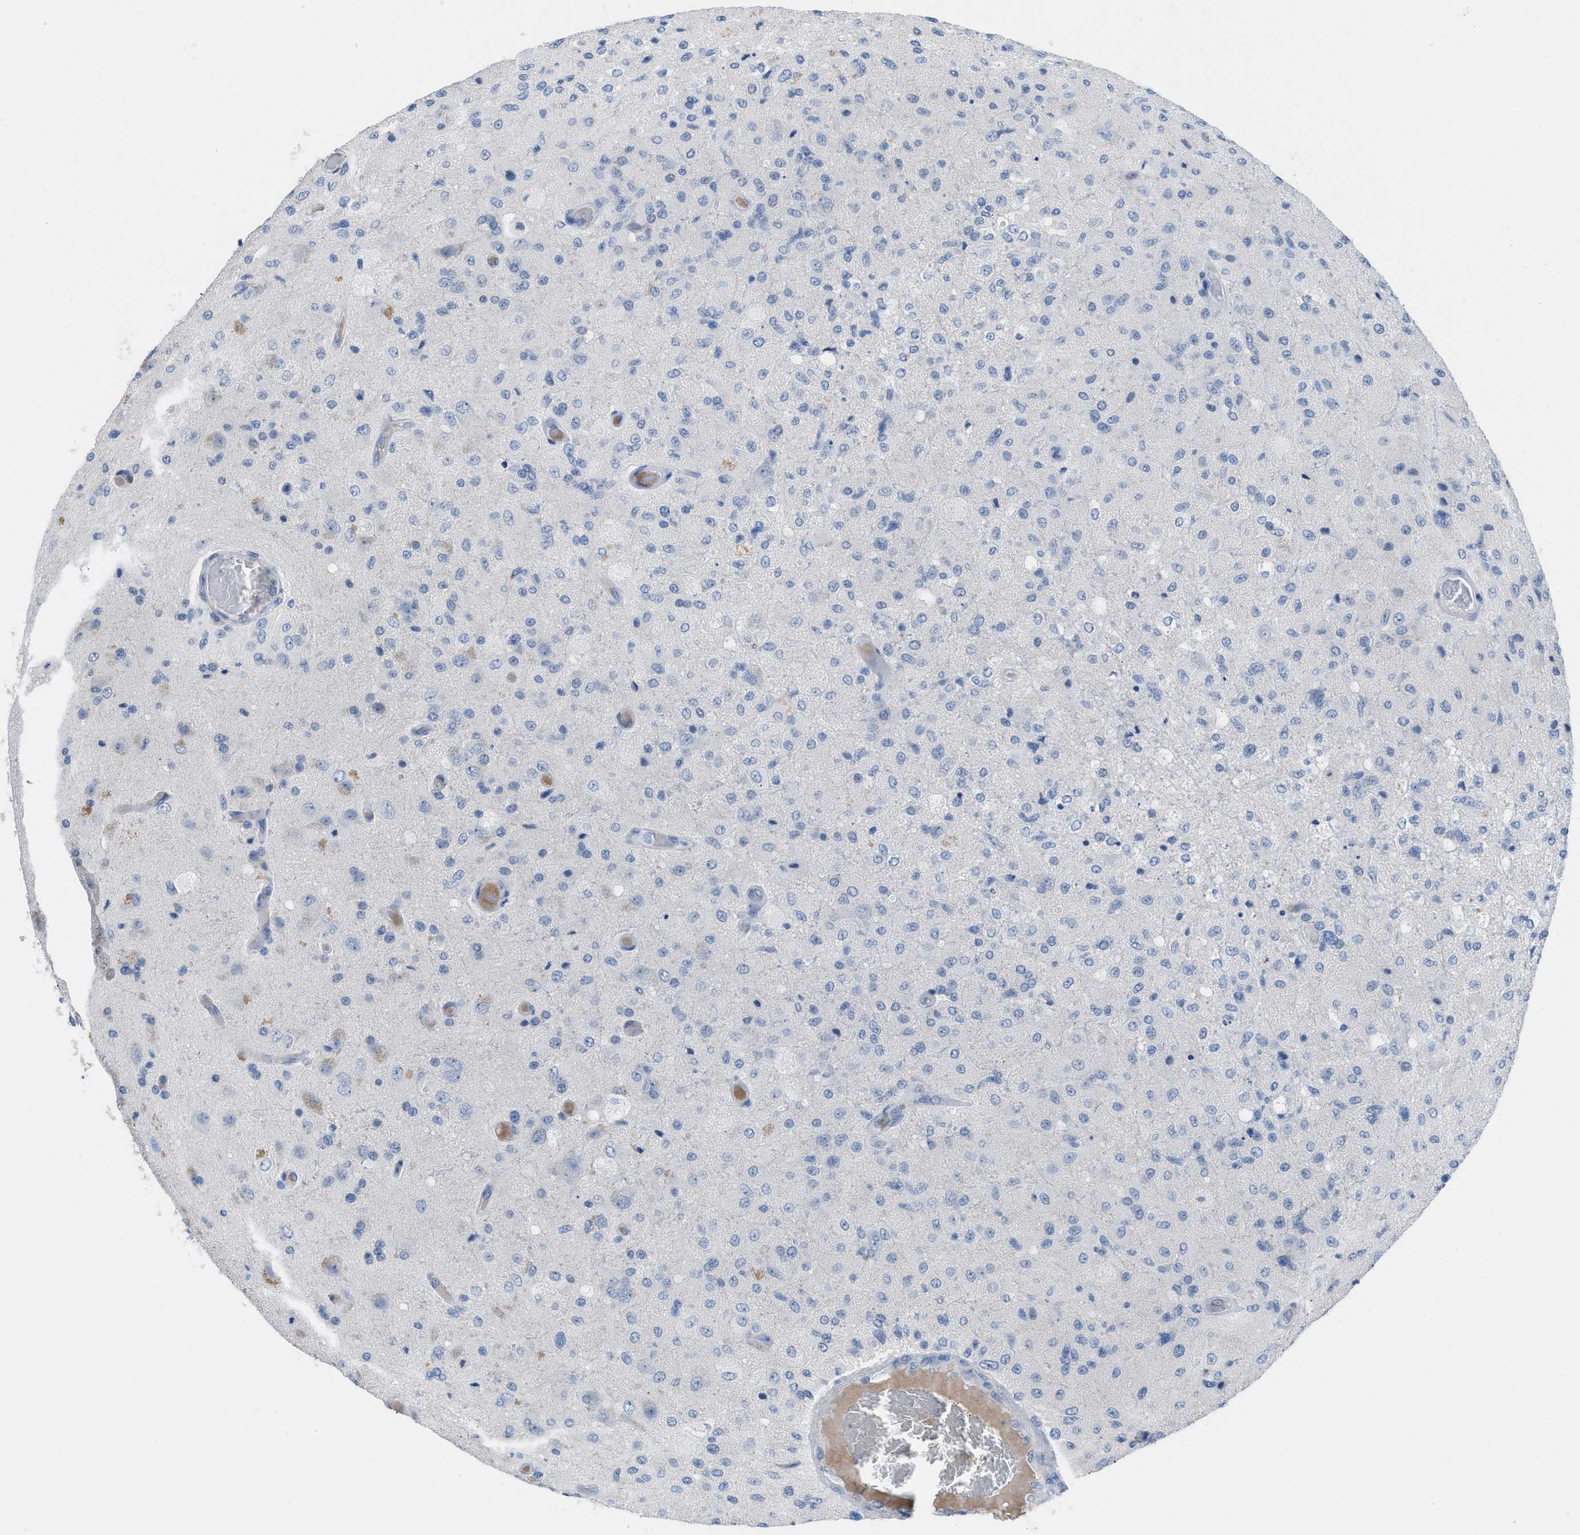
{"staining": {"intensity": "negative", "quantity": "none", "location": "none"}, "tissue": "glioma", "cell_type": "Tumor cells", "image_type": "cancer", "snomed": [{"axis": "morphology", "description": "Normal tissue, NOS"}, {"axis": "morphology", "description": "Glioma, malignant, High grade"}, {"axis": "topography", "description": "Cerebral cortex"}], "caption": "DAB immunohistochemical staining of human glioma demonstrates no significant expression in tumor cells. (DAB immunohistochemistry (IHC), high magnification).", "gene": "HPX", "patient": {"sex": "male", "age": 77}}